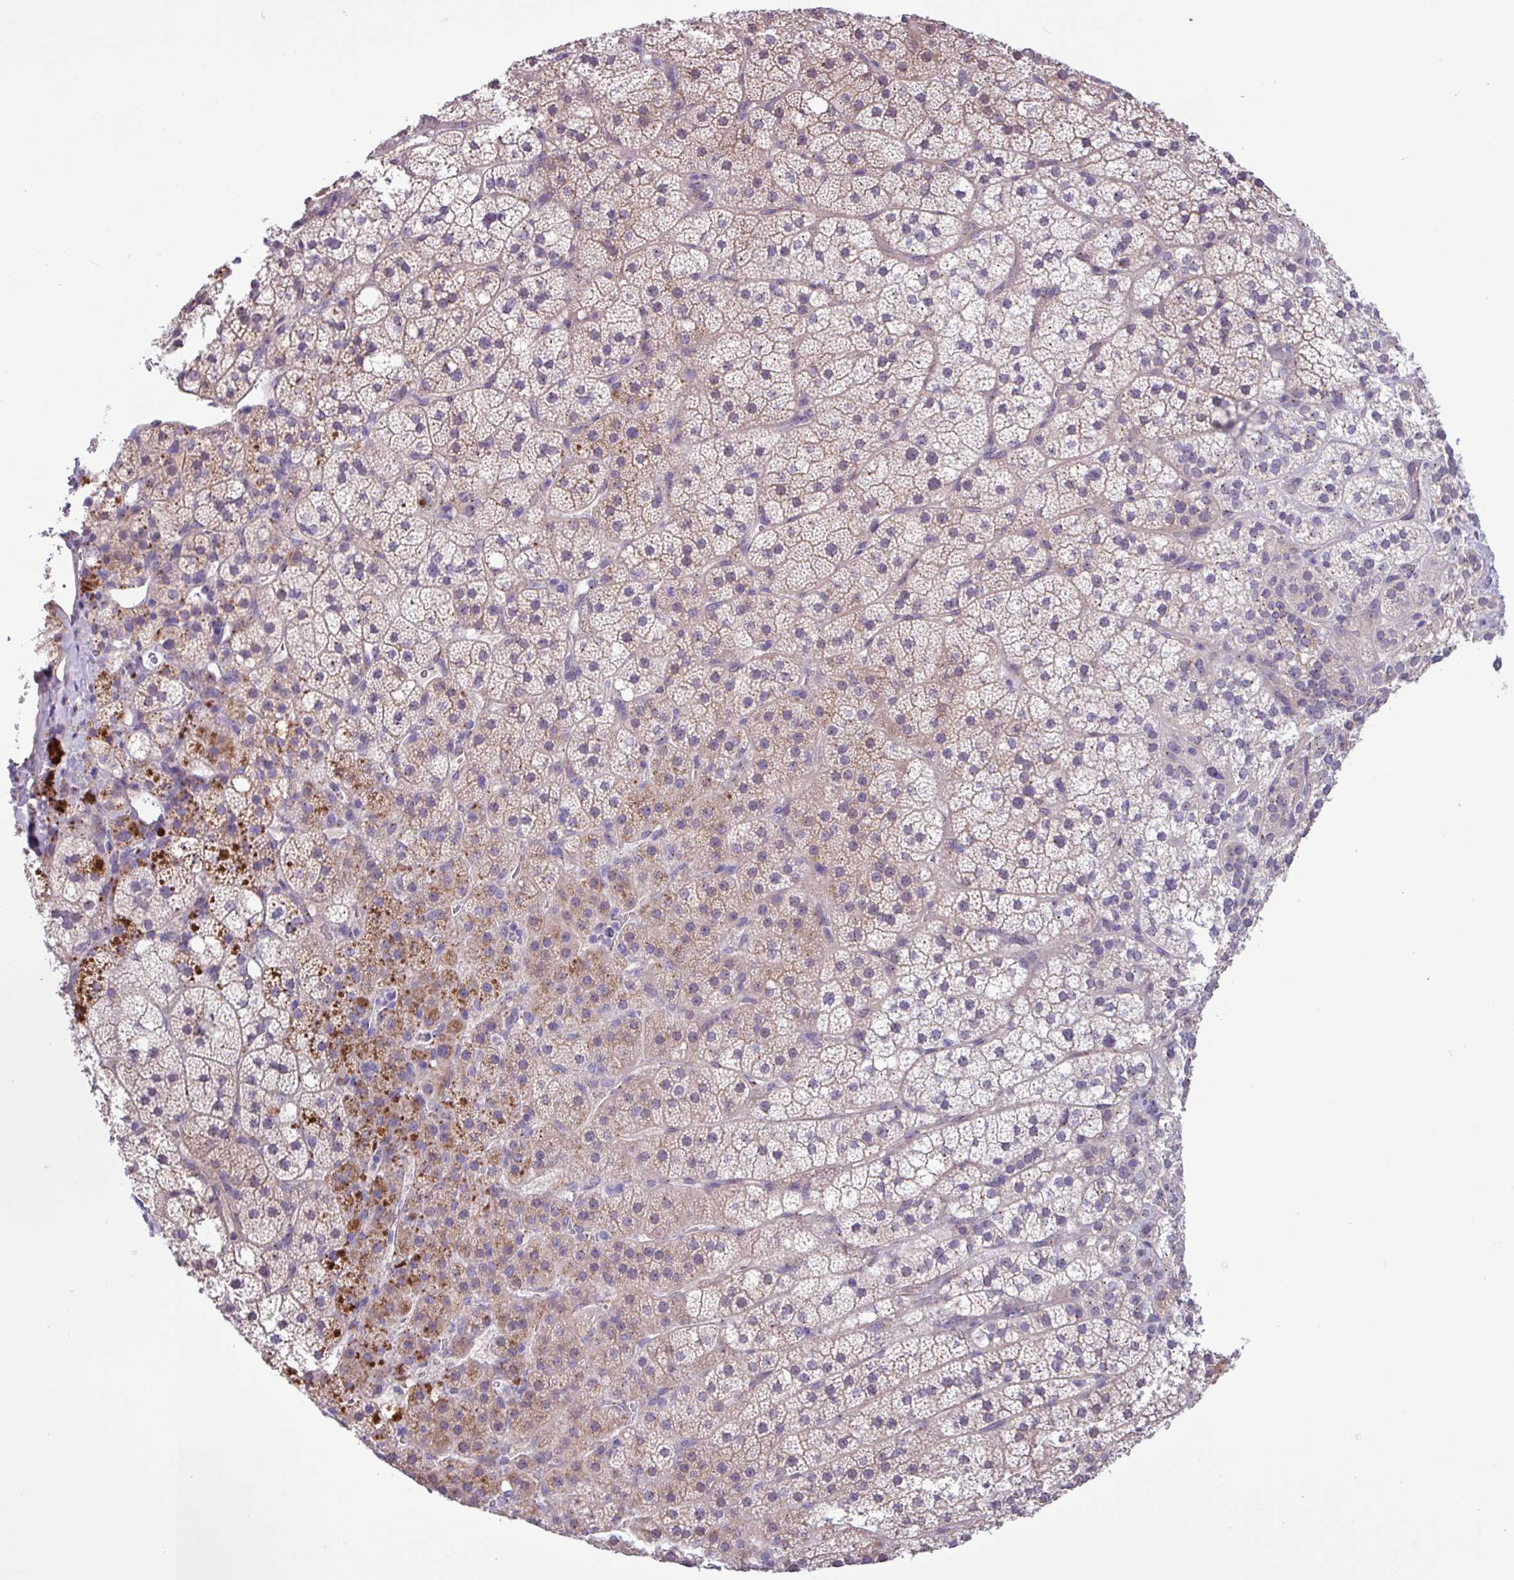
{"staining": {"intensity": "moderate", "quantity": "25%-75%", "location": "cytoplasmic/membranous"}, "tissue": "adrenal gland", "cell_type": "Glandular cells", "image_type": "normal", "snomed": [{"axis": "morphology", "description": "Normal tissue, NOS"}, {"axis": "topography", "description": "Adrenal gland"}], "caption": "Normal adrenal gland exhibits moderate cytoplasmic/membranous positivity in approximately 25%-75% of glandular cells, visualized by immunohistochemistry. (Stains: DAB in brown, nuclei in blue, Microscopy: brightfield microscopy at high magnification).", "gene": "SPINK8", "patient": {"sex": "male", "age": 53}}